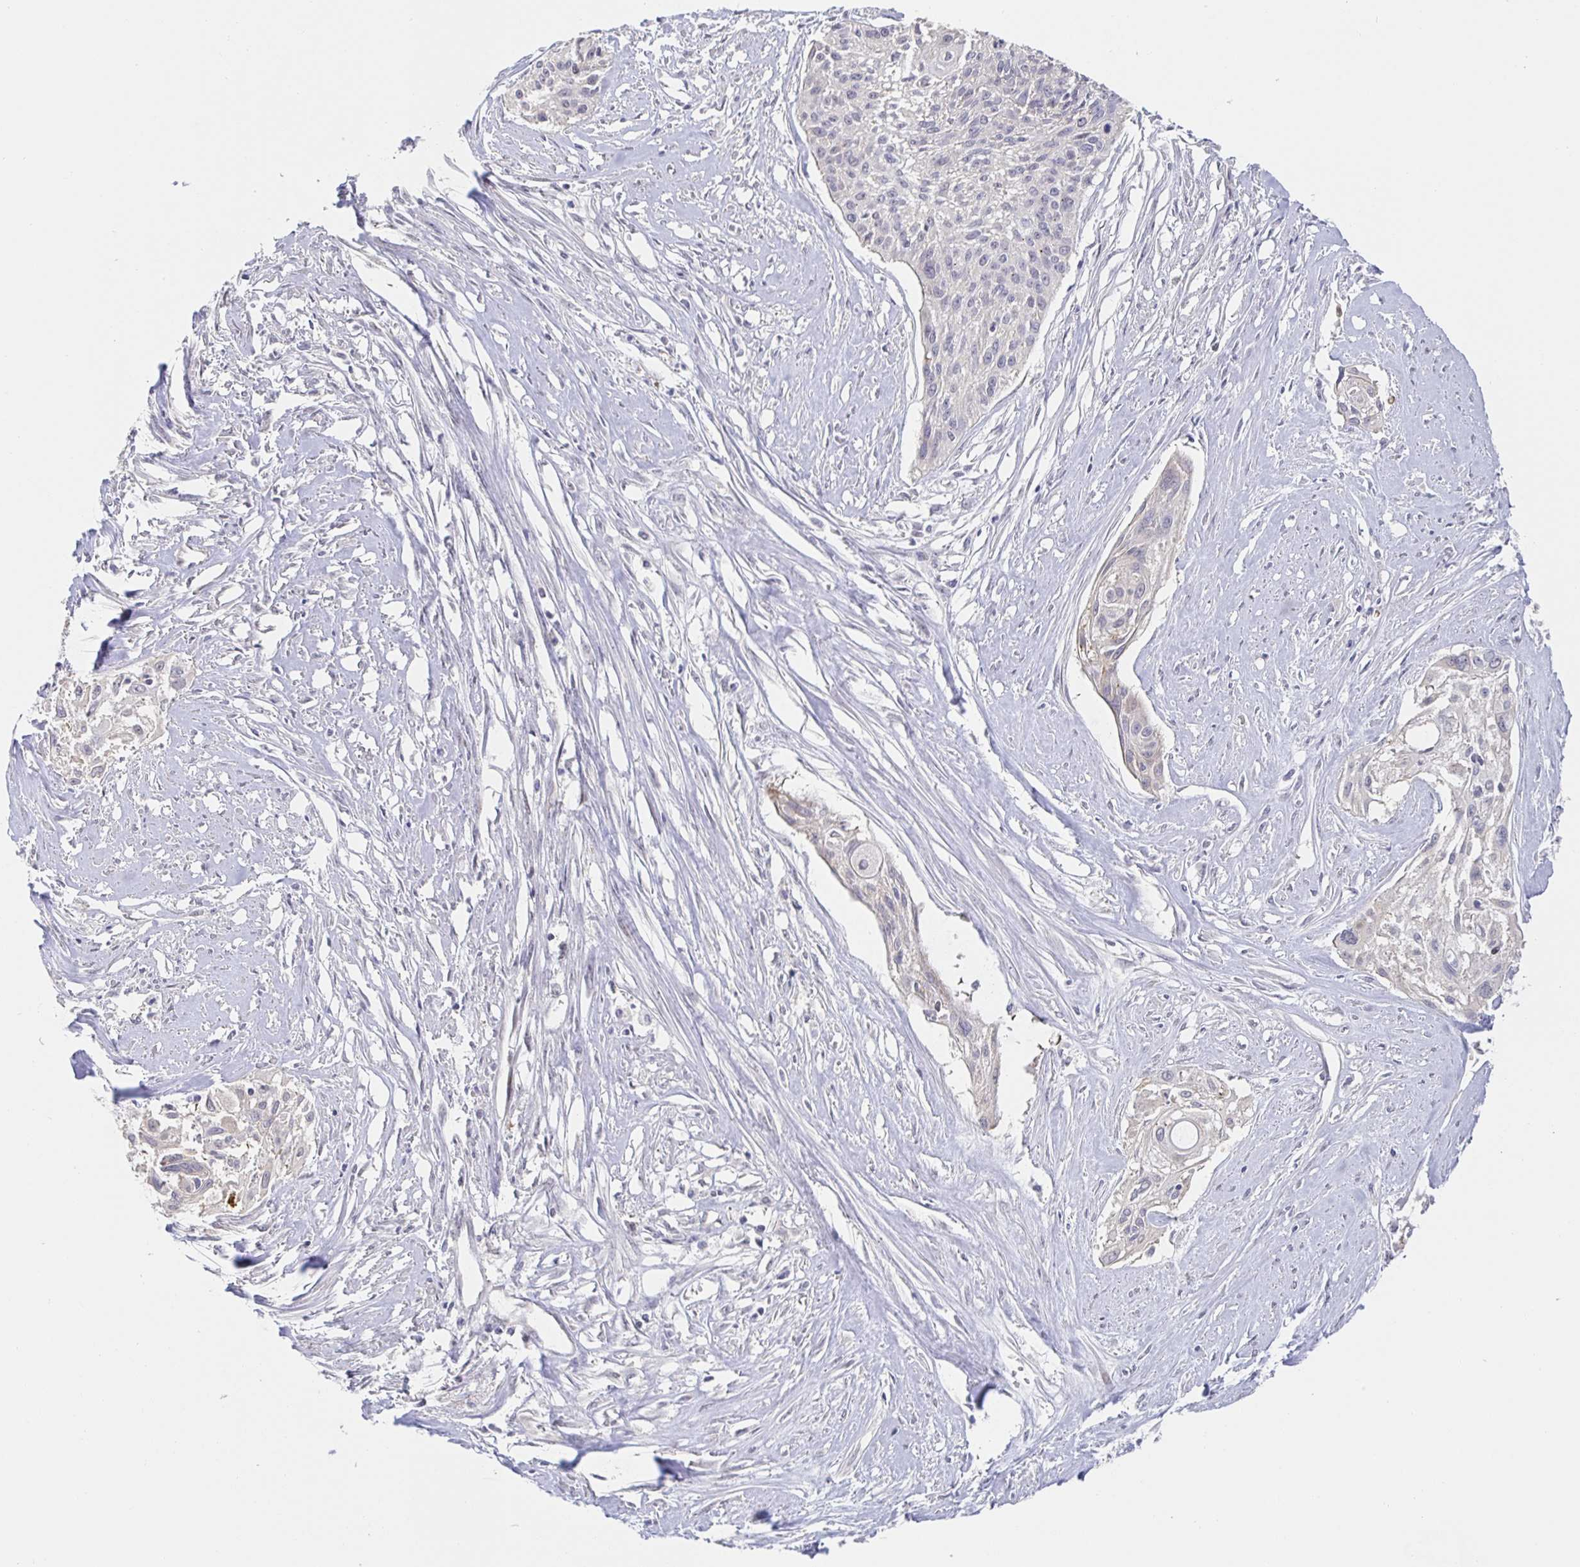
{"staining": {"intensity": "negative", "quantity": "none", "location": "none"}, "tissue": "cervical cancer", "cell_type": "Tumor cells", "image_type": "cancer", "snomed": [{"axis": "morphology", "description": "Squamous cell carcinoma, NOS"}, {"axis": "topography", "description": "Cervix"}], "caption": "DAB immunohistochemical staining of human cervical squamous cell carcinoma shows no significant staining in tumor cells.", "gene": "CIT", "patient": {"sex": "female", "age": 49}}